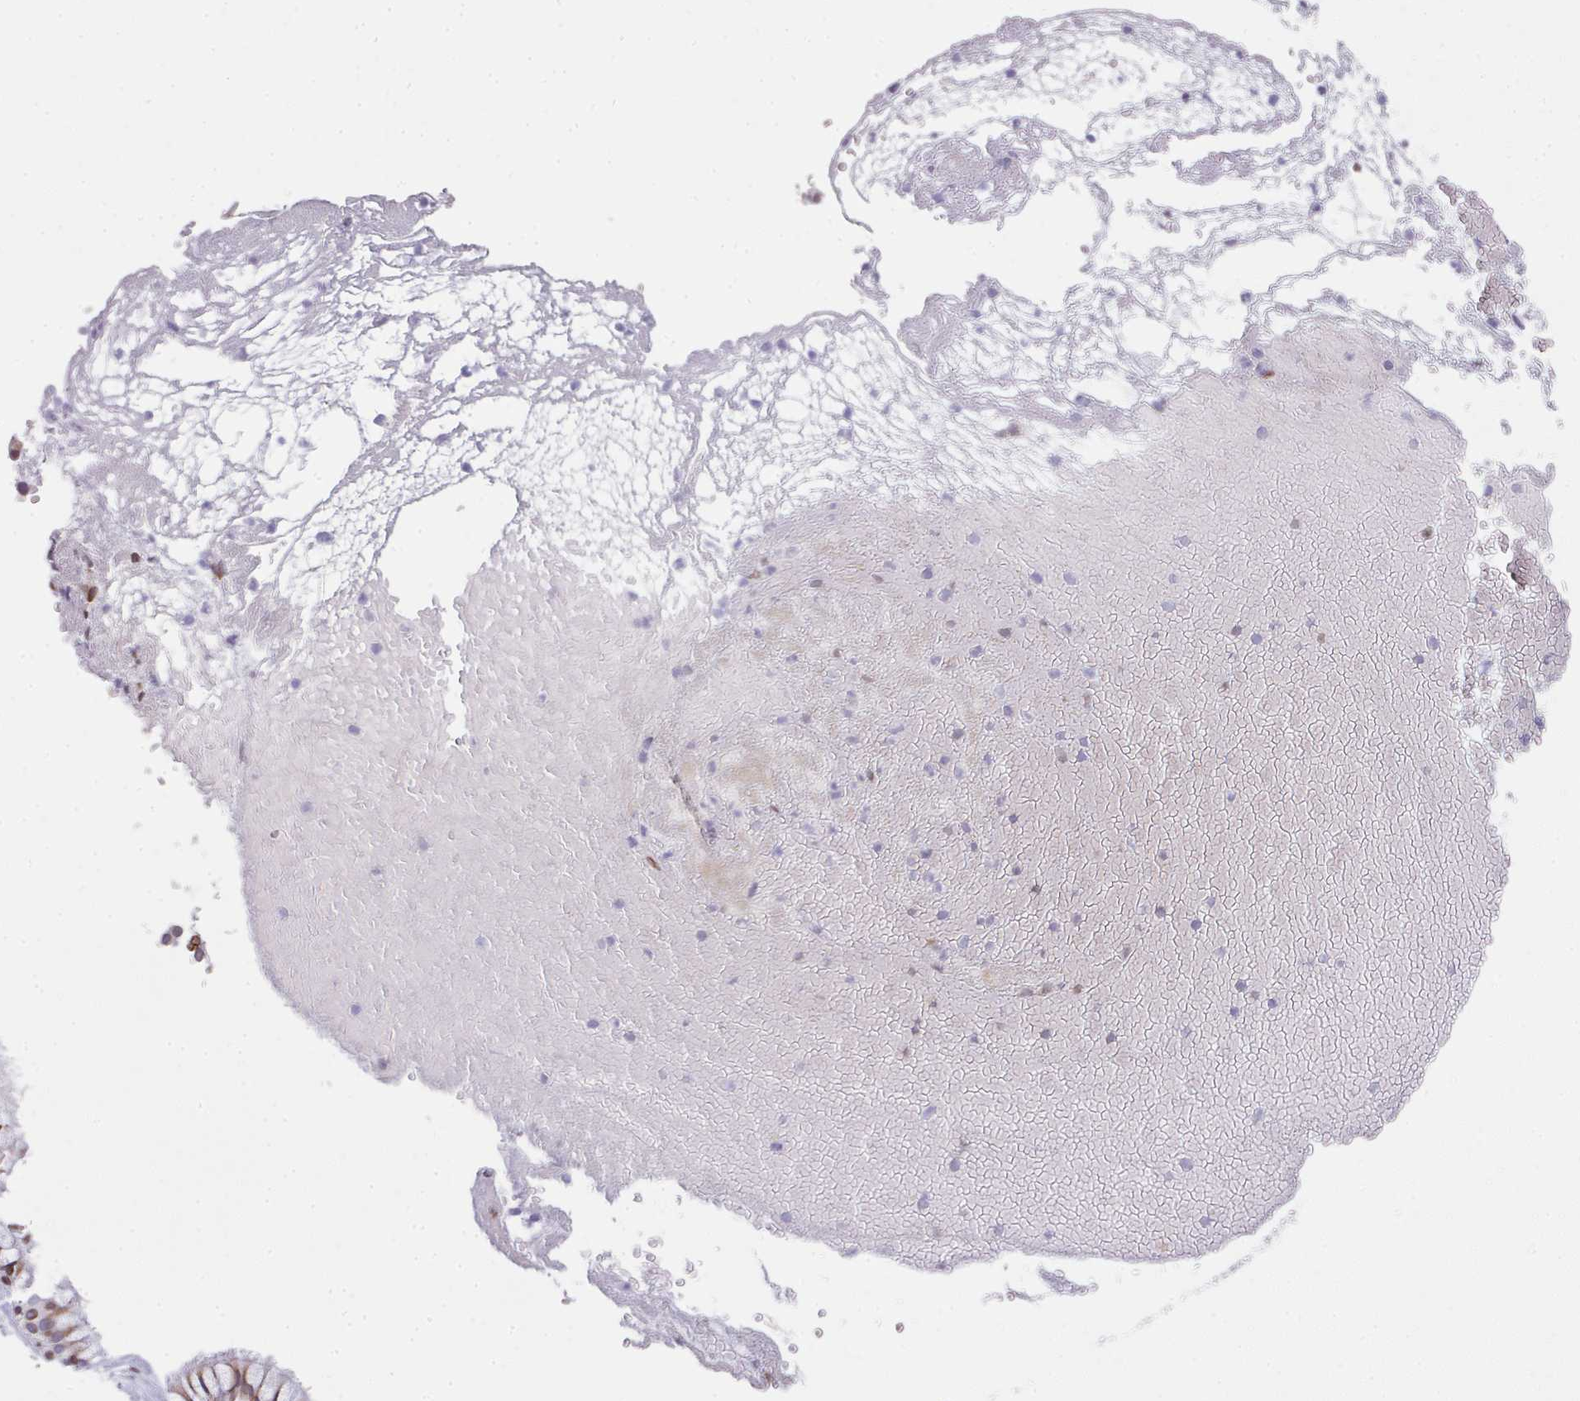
{"staining": {"intensity": "moderate", "quantity": ">75%", "location": "cytoplasmic/membranous,nuclear"}, "tissue": "nasopharynx", "cell_type": "Respiratory epithelial cells", "image_type": "normal", "snomed": [{"axis": "morphology", "description": "Normal tissue, NOS"}, {"axis": "topography", "description": "Nasopharynx"}], "caption": "The histopathology image demonstrates immunohistochemical staining of unremarkable nasopharynx. There is moderate cytoplasmic/membranous,nuclear expression is appreciated in approximately >75% of respiratory epithelial cells.", "gene": "PLK1", "patient": {"sex": "male", "age": 65}}